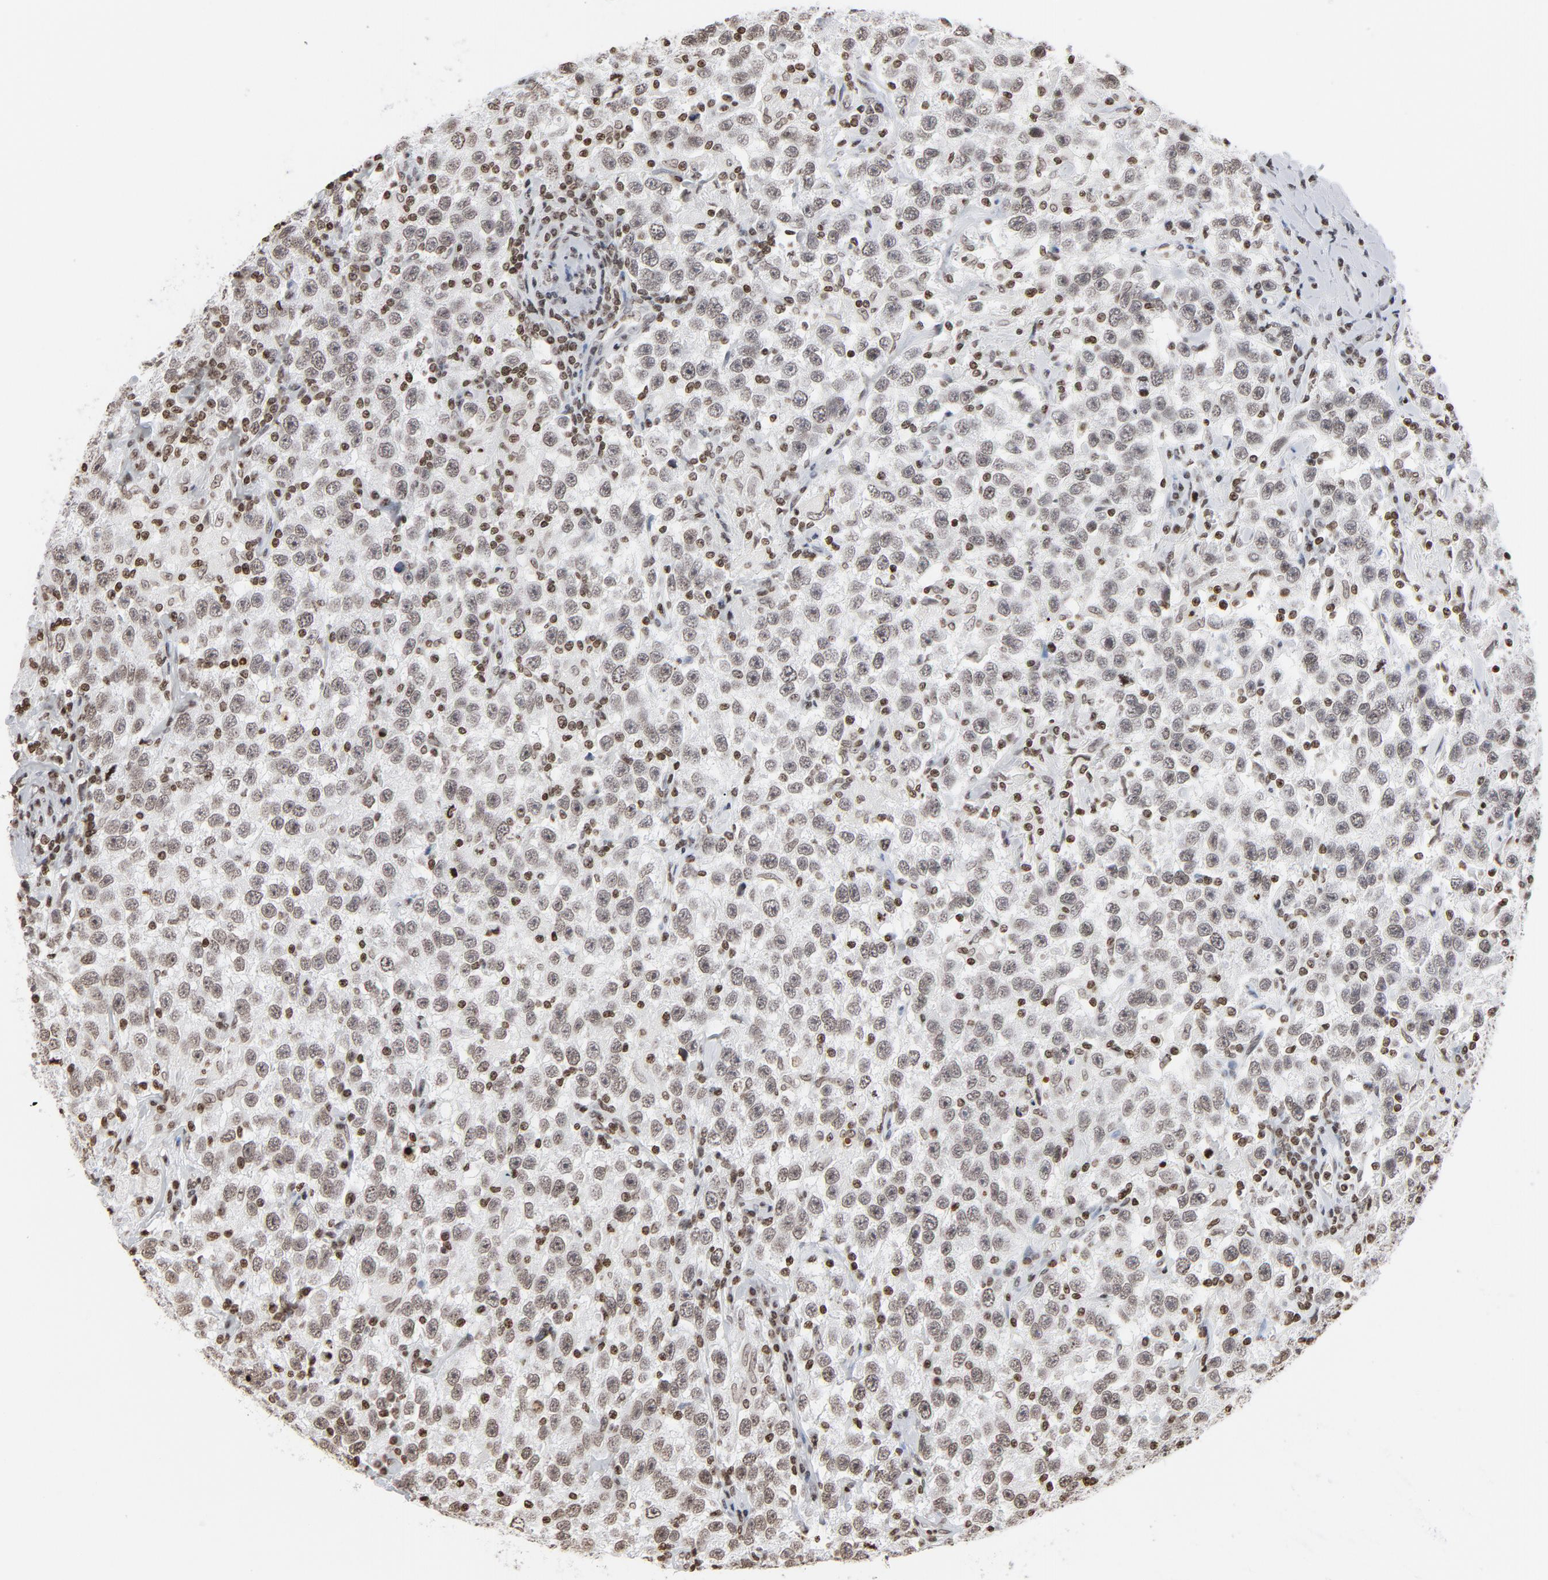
{"staining": {"intensity": "weak", "quantity": ">75%", "location": "nuclear"}, "tissue": "testis cancer", "cell_type": "Tumor cells", "image_type": "cancer", "snomed": [{"axis": "morphology", "description": "Seminoma, NOS"}, {"axis": "topography", "description": "Testis"}], "caption": "IHC (DAB) staining of human testis seminoma displays weak nuclear protein positivity in about >75% of tumor cells. (DAB (3,3'-diaminobenzidine) IHC, brown staining for protein, blue staining for nuclei).", "gene": "H2AC12", "patient": {"sex": "male", "age": 41}}